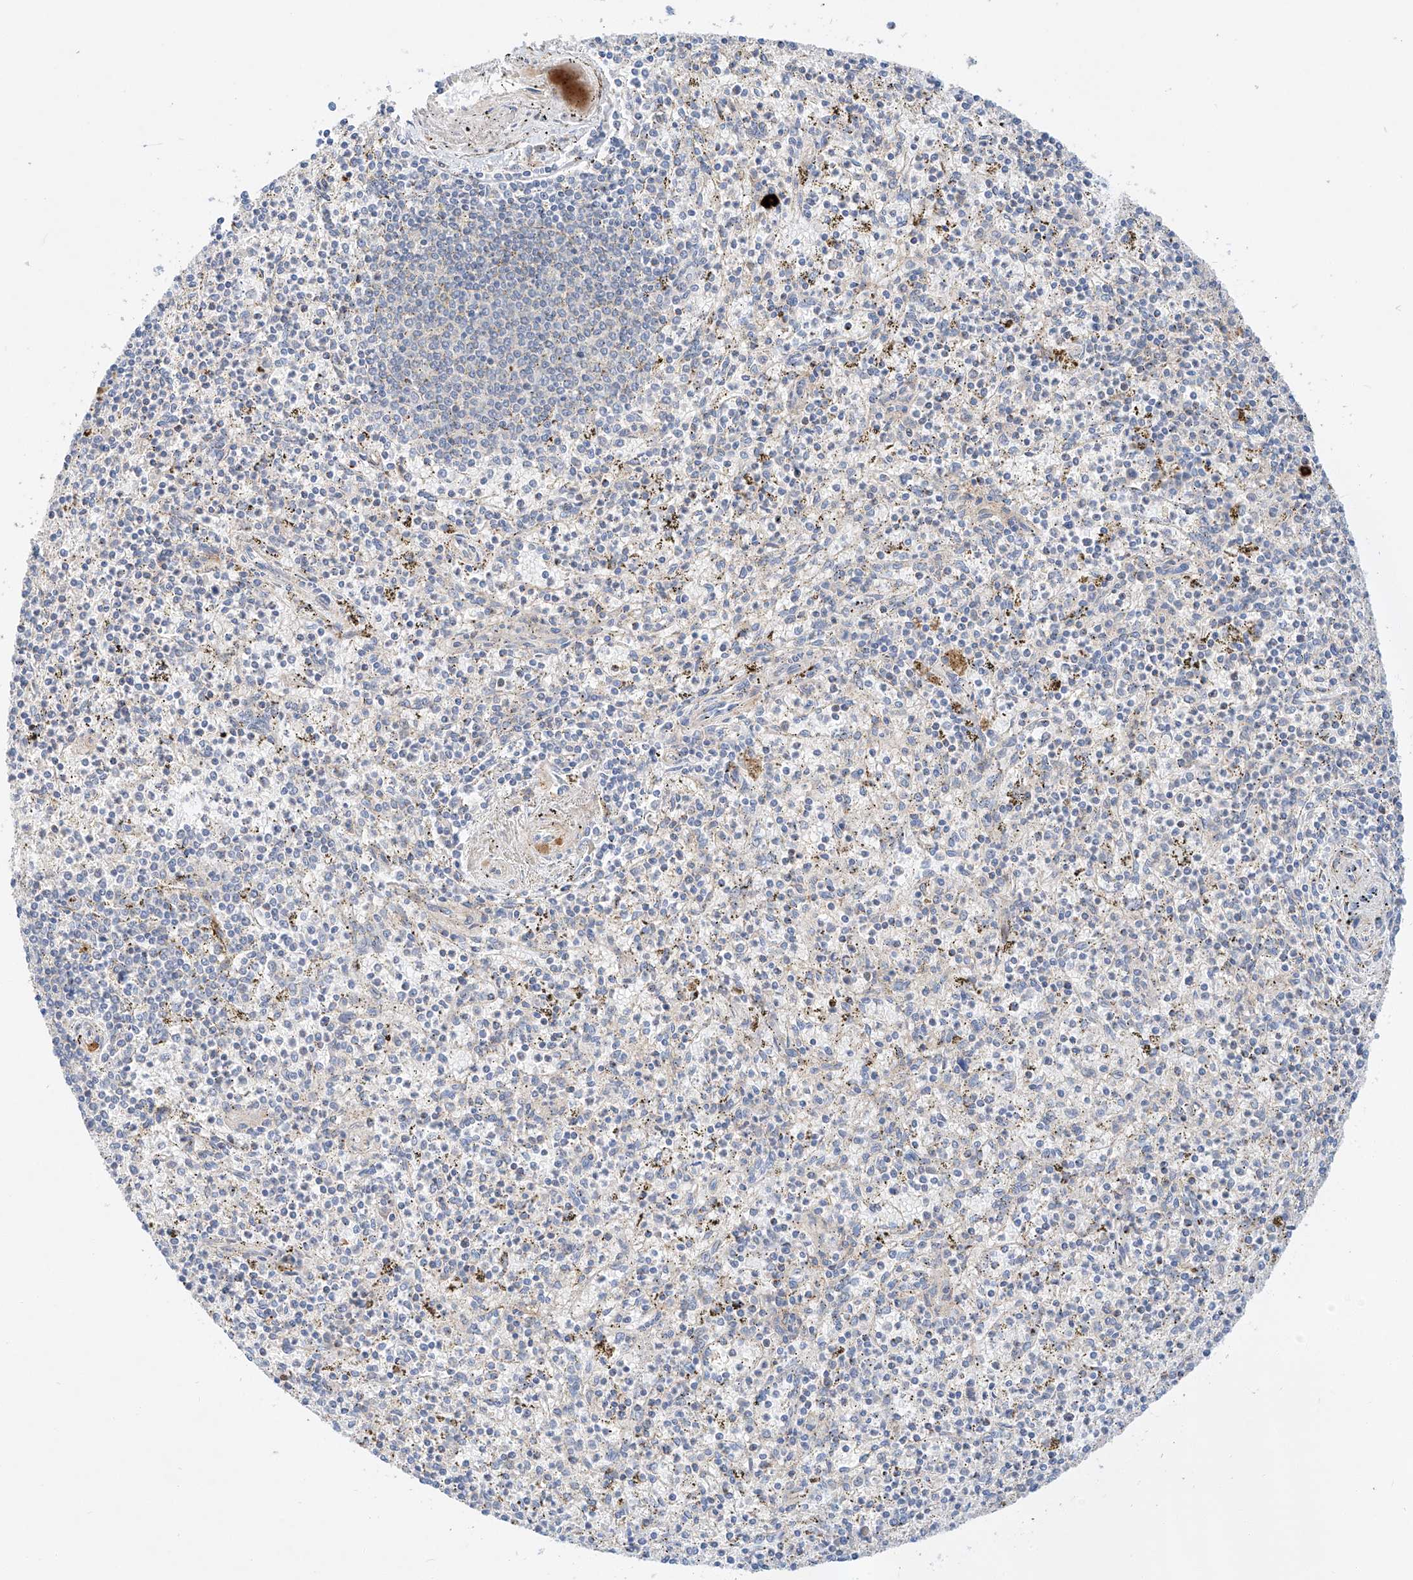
{"staining": {"intensity": "negative", "quantity": "none", "location": "none"}, "tissue": "spleen", "cell_type": "Cells in red pulp", "image_type": "normal", "snomed": [{"axis": "morphology", "description": "Normal tissue, NOS"}, {"axis": "topography", "description": "Spleen"}], "caption": "A photomicrograph of spleen stained for a protein shows no brown staining in cells in red pulp. The staining was performed using DAB to visualize the protein expression in brown, while the nuclei were stained in blue with hematoxylin (Magnification: 20x).", "gene": "MINDY4", "patient": {"sex": "male", "age": 72}}